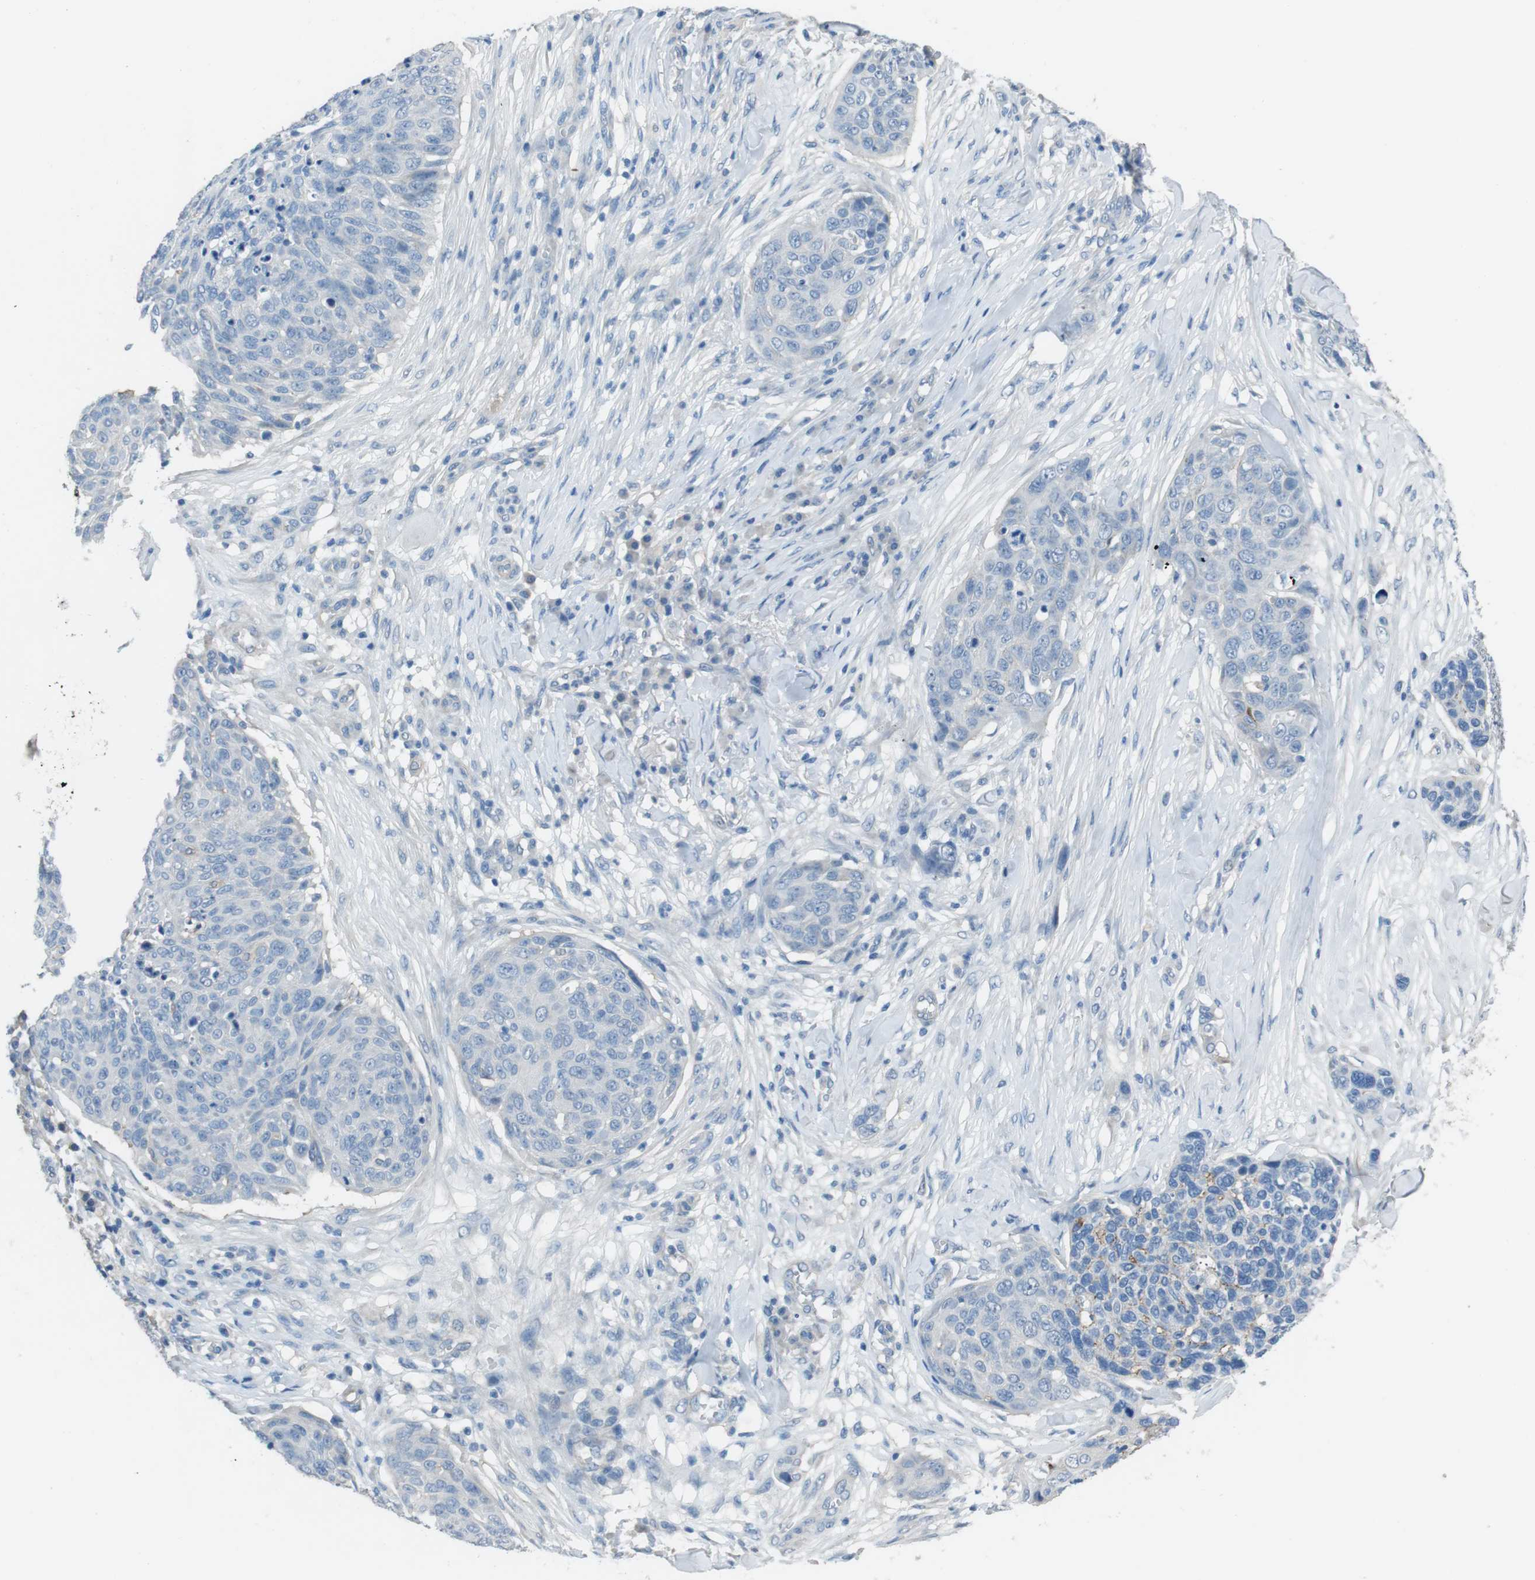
{"staining": {"intensity": "negative", "quantity": "none", "location": "none"}, "tissue": "skin cancer", "cell_type": "Tumor cells", "image_type": "cancer", "snomed": [{"axis": "morphology", "description": "Squamous cell carcinoma in situ, NOS"}, {"axis": "morphology", "description": "Squamous cell carcinoma, NOS"}, {"axis": "topography", "description": "Skin"}], "caption": "Immunohistochemistry (IHC) micrograph of neoplastic tissue: human skin cancer stained with DAB demonstrates no significant protein positivity in tumor cells.", "gene": "CYP2C8", "patient": {"sex": "male", "age": 93}}